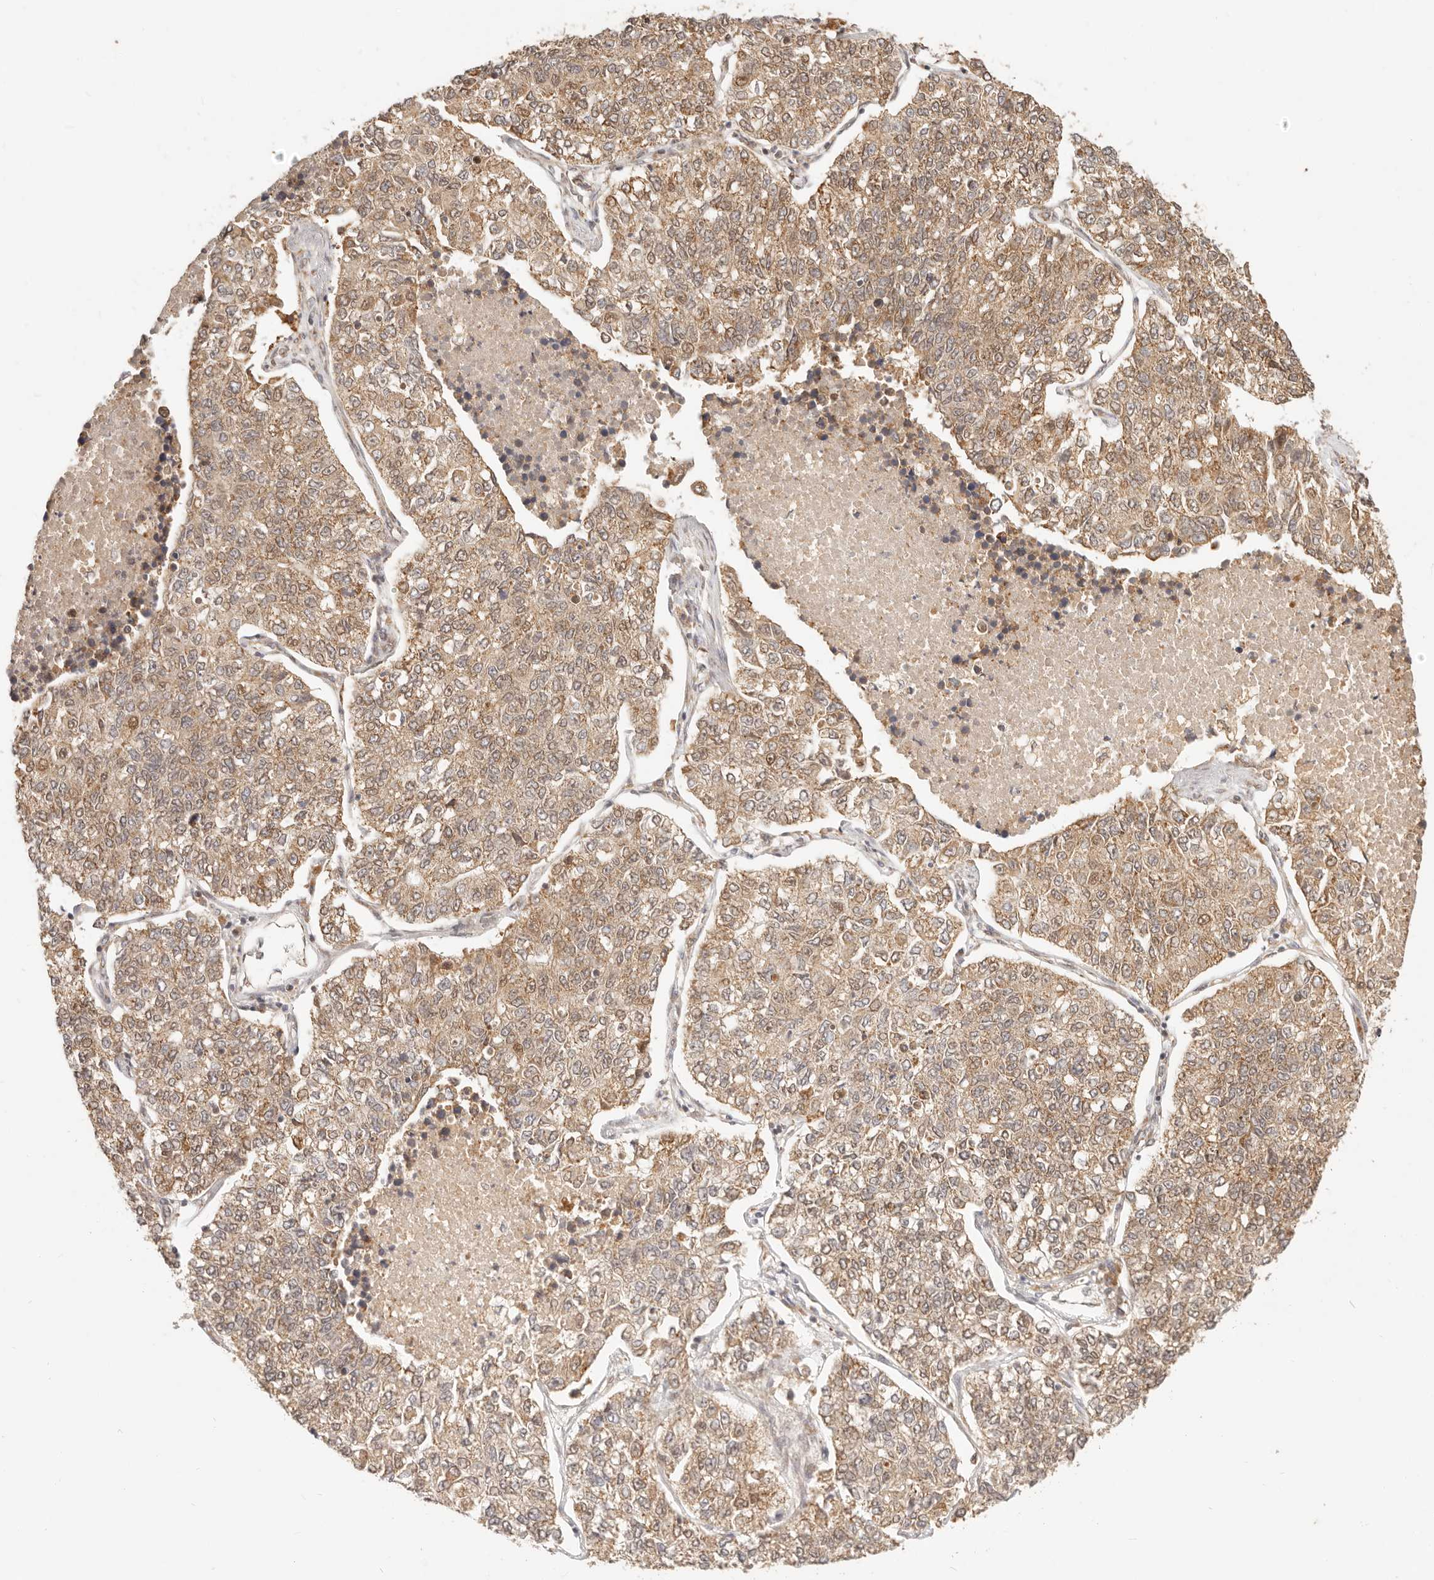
{"staining": {"intensity": "moderate", "quantity": ">75%", "location": "cytoplasmic/membranous,nuclear"}, "tissue": "lung cancer", "cell_type": "Tumor cells", "image_type": "cancer", "snomed": [{"axis": "morphology", "description": "Adenocarcinoma, NOS"}, {"axis": "topography", "description": "Lung"}], "caption": "DAB (3,3'-diaminobenzidine) immunohistochemical staining of human lung cancer demonstrates moderate cytoplasmic/membranous and nuclear protein expression in approximately >75% of tumor cells. (IHC, brightfield microscopy, high magnification).", "gene": "TIMM17A", "patient": {"sex": "male", "age": 49}}